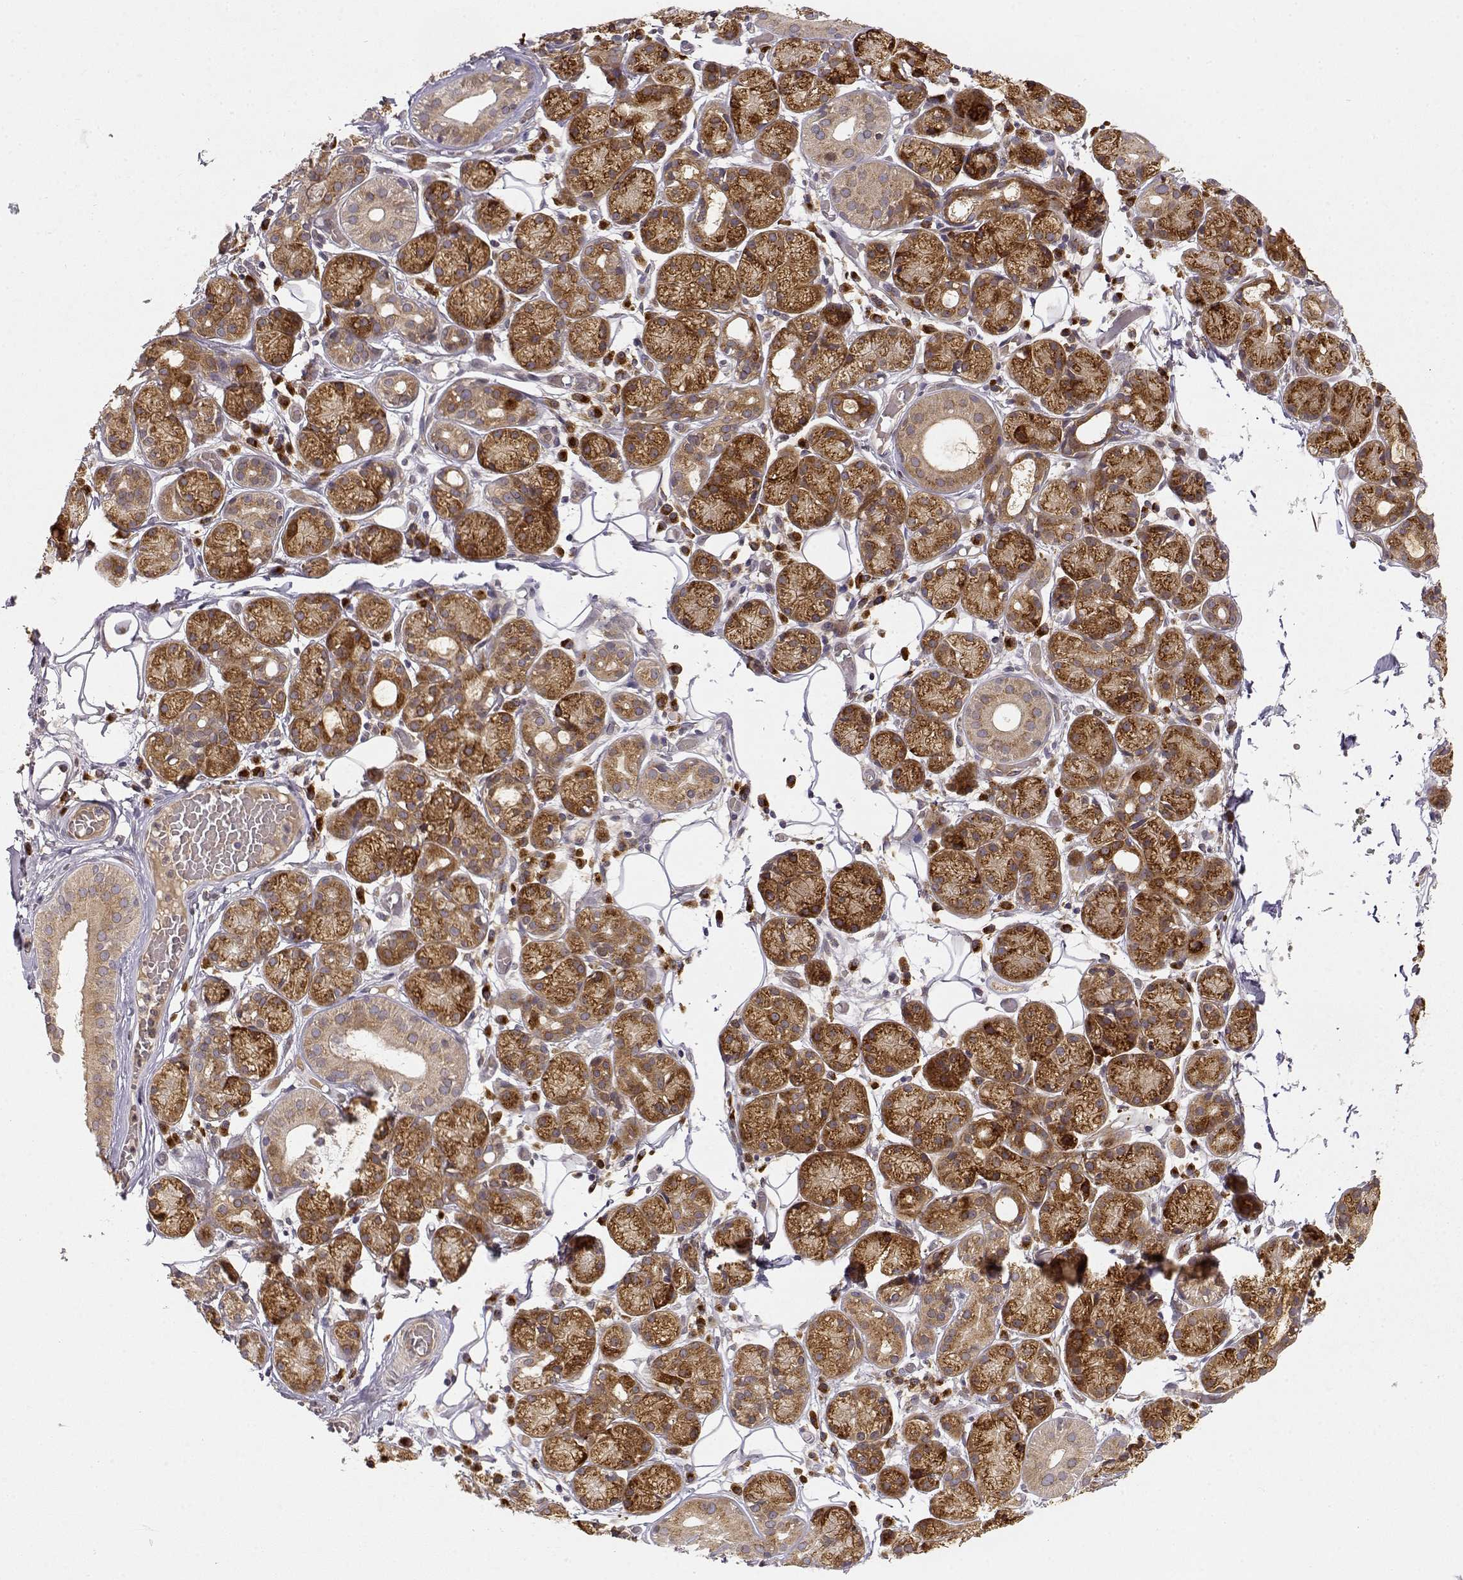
{"staining": {"intensity": "strong", "quantity": ">75%", "location": "cytoplasmic/membranous"}, "tissue": "salivary gland", "cell_type": "Glandular cells", "image_type": "normal", "snomed": [{"axis": "morphology", "description": "Normal tissue, NOS"}, {"axis": "topography", "description": "Salivary gland"}, {"axis": "topography", "description": "Peripheral nerve tissue"}], "caption": "The image displays immunohistochemical staining of normal salivary gland. There is strong cytoplasmic/membranous expression is identified in about >75% of glandular cells.", "gene": "ERGIC2", "patient": {"sex": "male", "age": 71}}